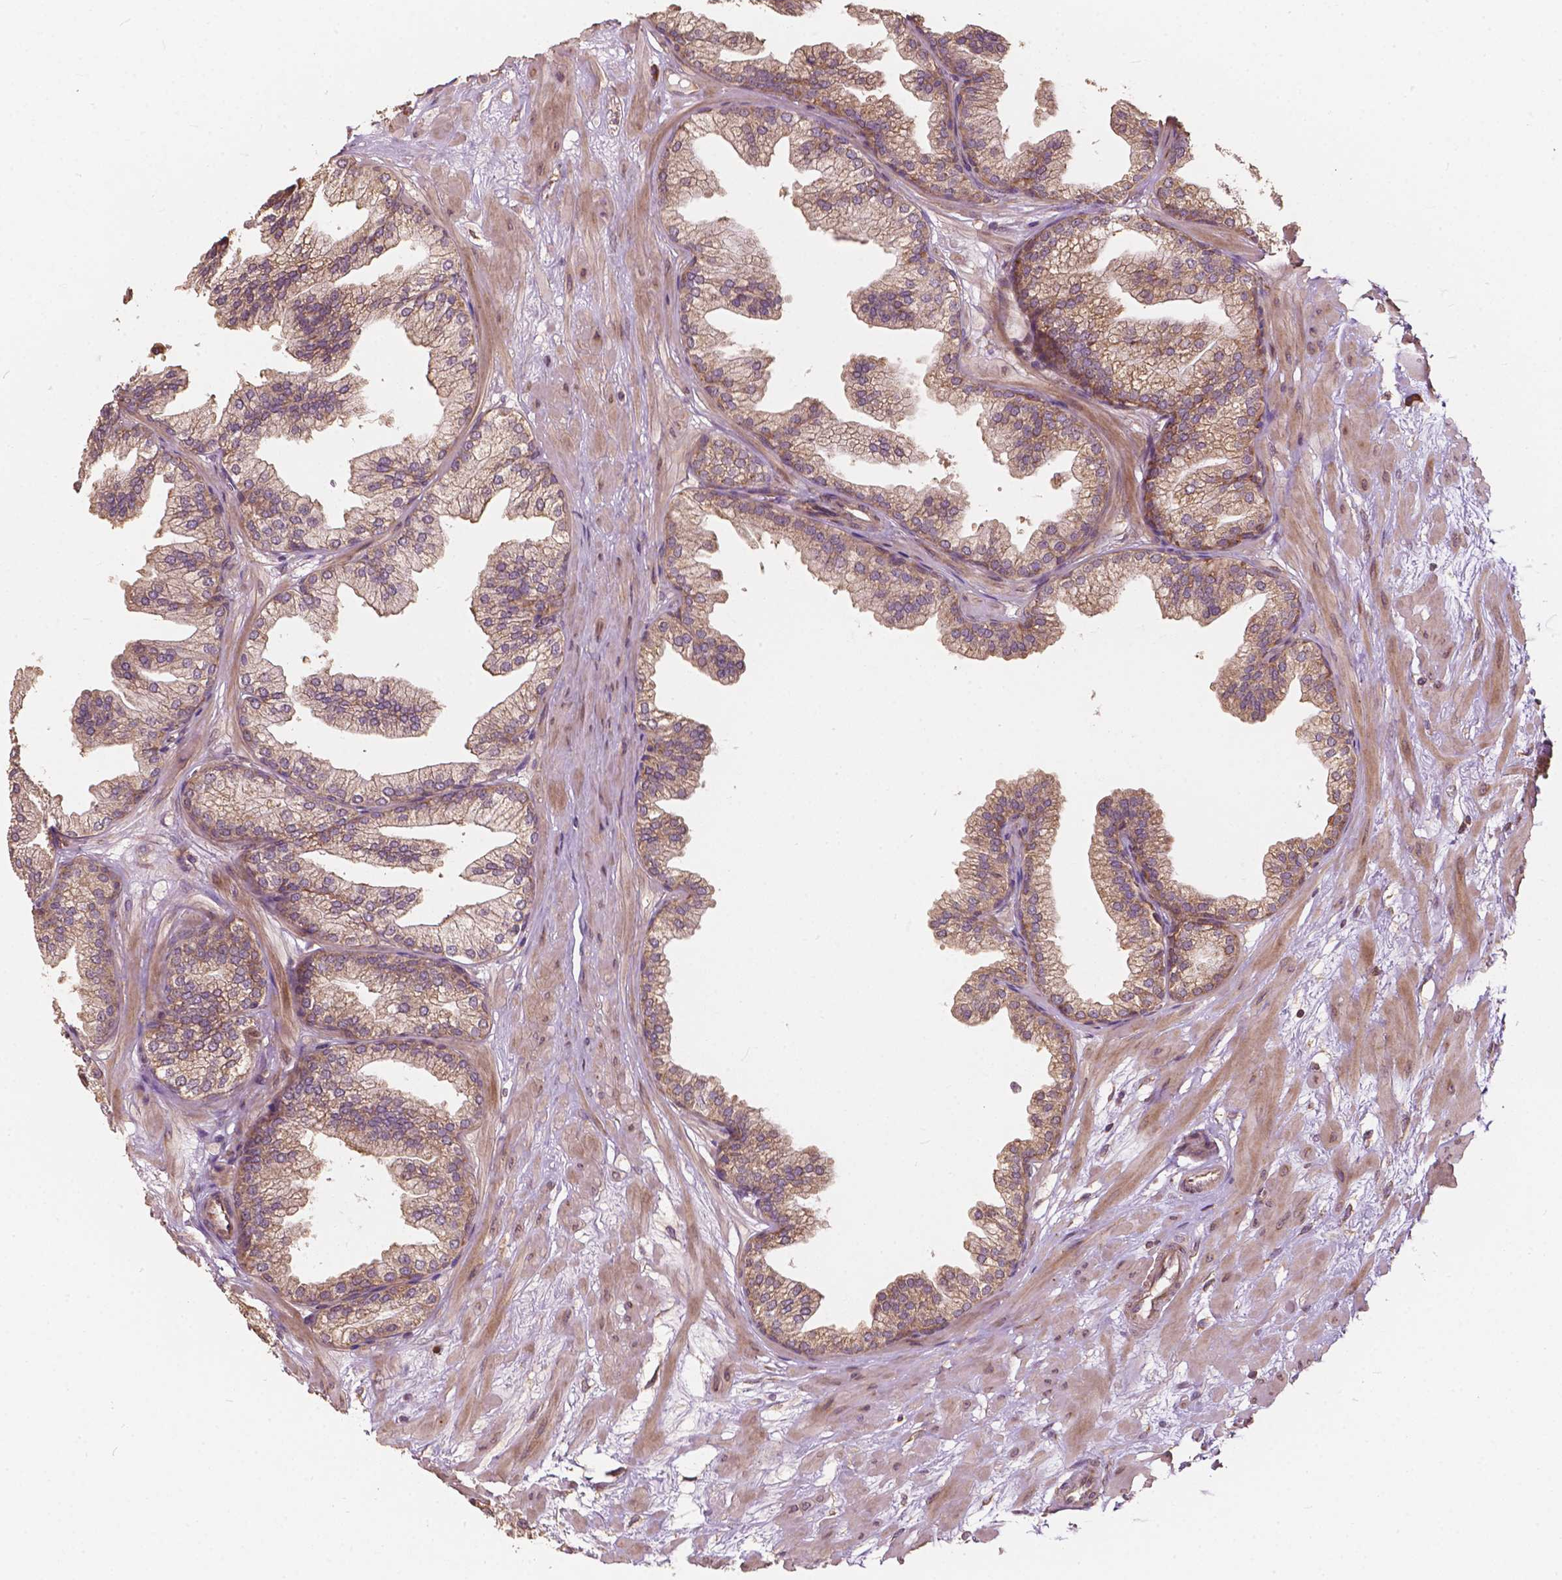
{"staining": {"intensity": "weak", "quantity": "25%-75%", "location": "cytoplasmic/membranous"}, "tissue": "prostate", "cell_type": "Glandular cells", "image_type": "normal", "snomed": [{"axis": "morphology", "description": "Normal tissue, NOS"}, {"axis": "topography", "description": "Prostate"}], "caption": "This is an image of immunohistochemistry (IHC) staining of unremarkable prostate, which shows weak staining in the cytoplasmic/membranous of glandular cells.", "gene": "G3BP1", "patient": {"sex": "male", "age": 37}}